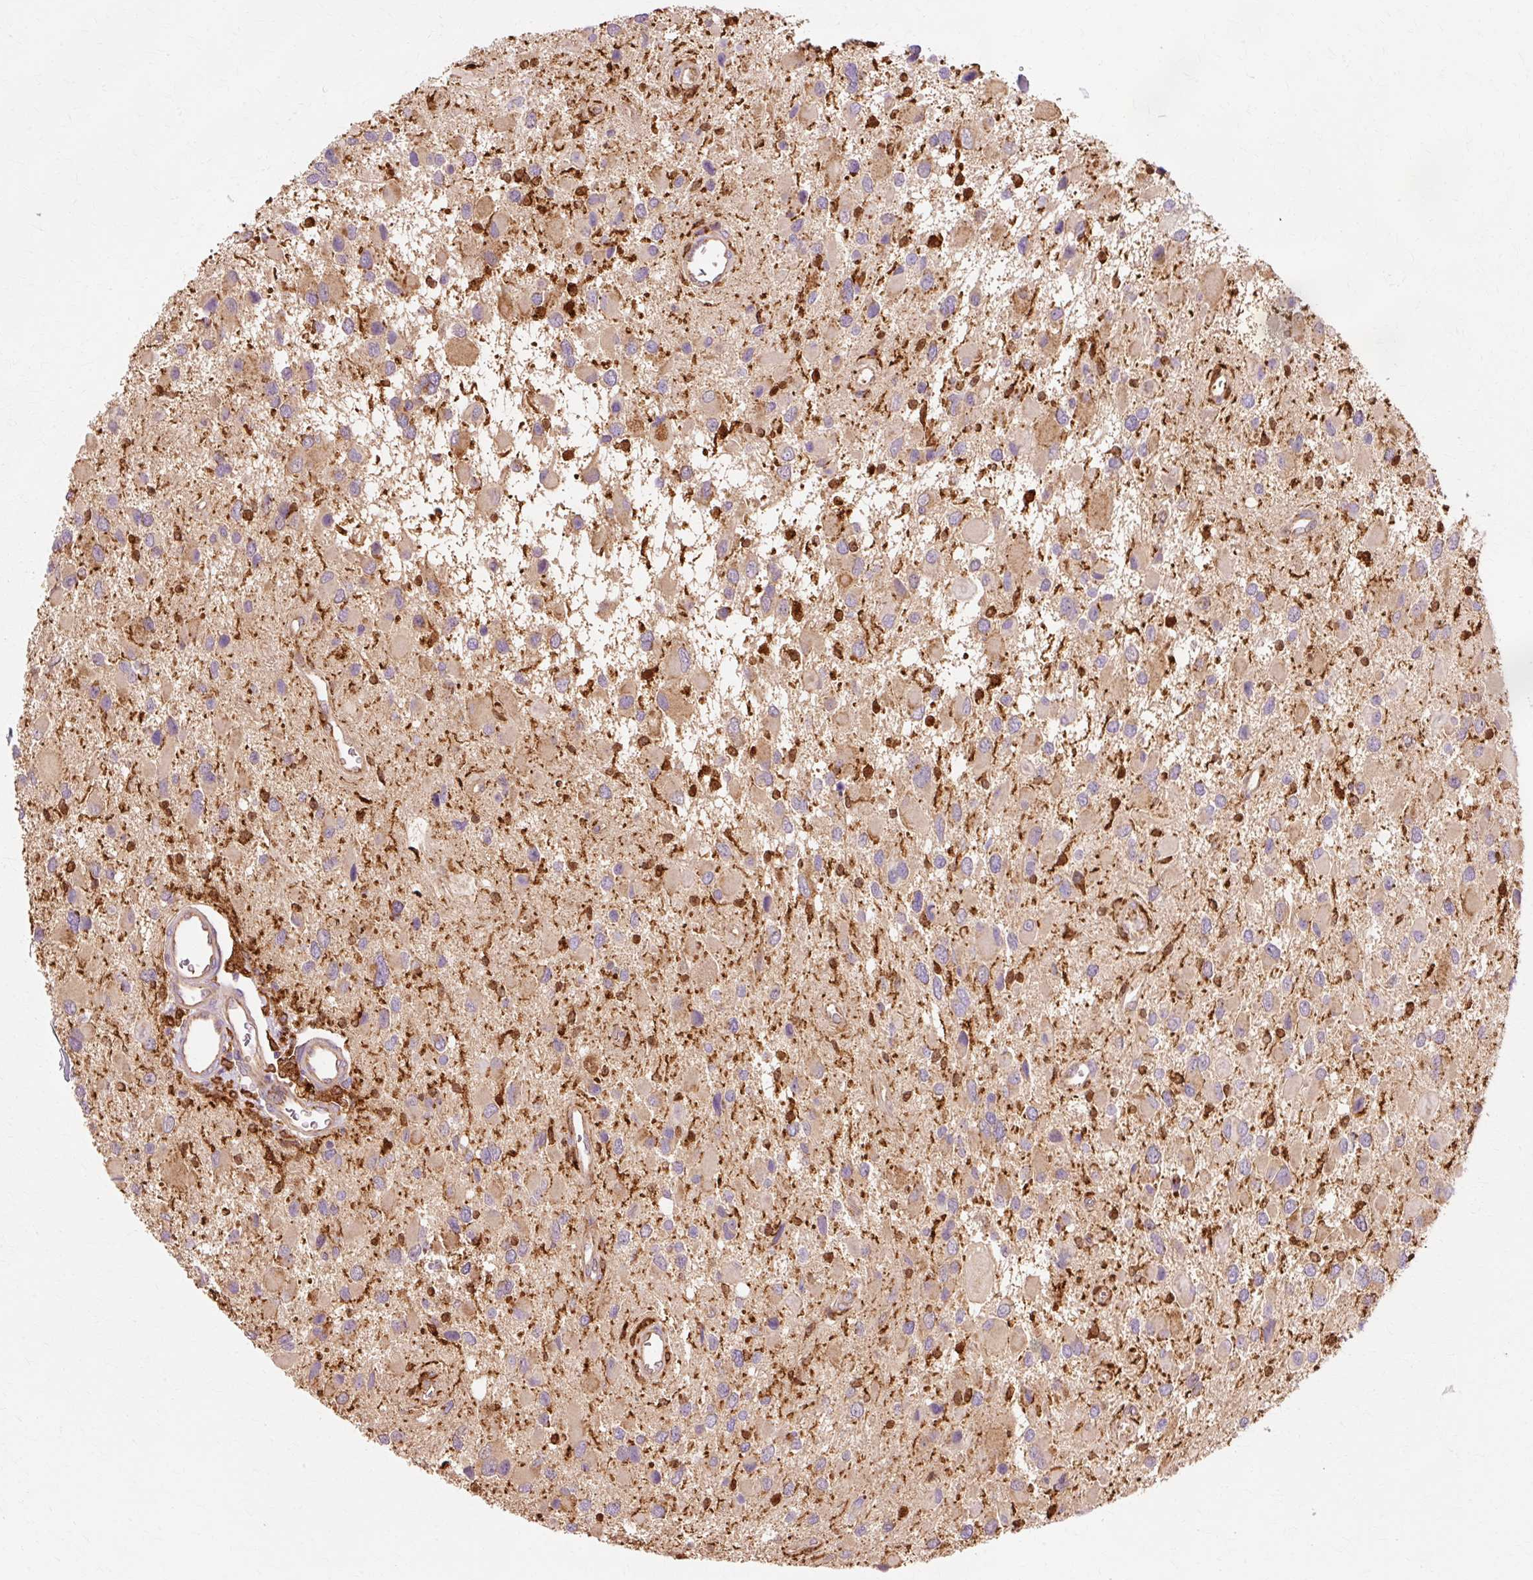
{"staining": {"intensity": "weak", "quantity": "25%-75%", "location": "cytoplasmic/membranous"}, "tissue": "glioma", "cell_type": "Tumor cells", "image_type": "cancer", "snomed": [{"axis": "morphology", "description": "Glioma, malignant, High grade"}, {"axis": "topography", "description": "Brain"}], "caption": "Immunohistochemistry image of human glioma stained for a protein (brown), which demonstrates low levels of weak cytoplasmic/membranous positivity in approximately 25%-75% of tumor cells.", "gene": "GPX1", "patient": {"sex": "male", "age": 53}}